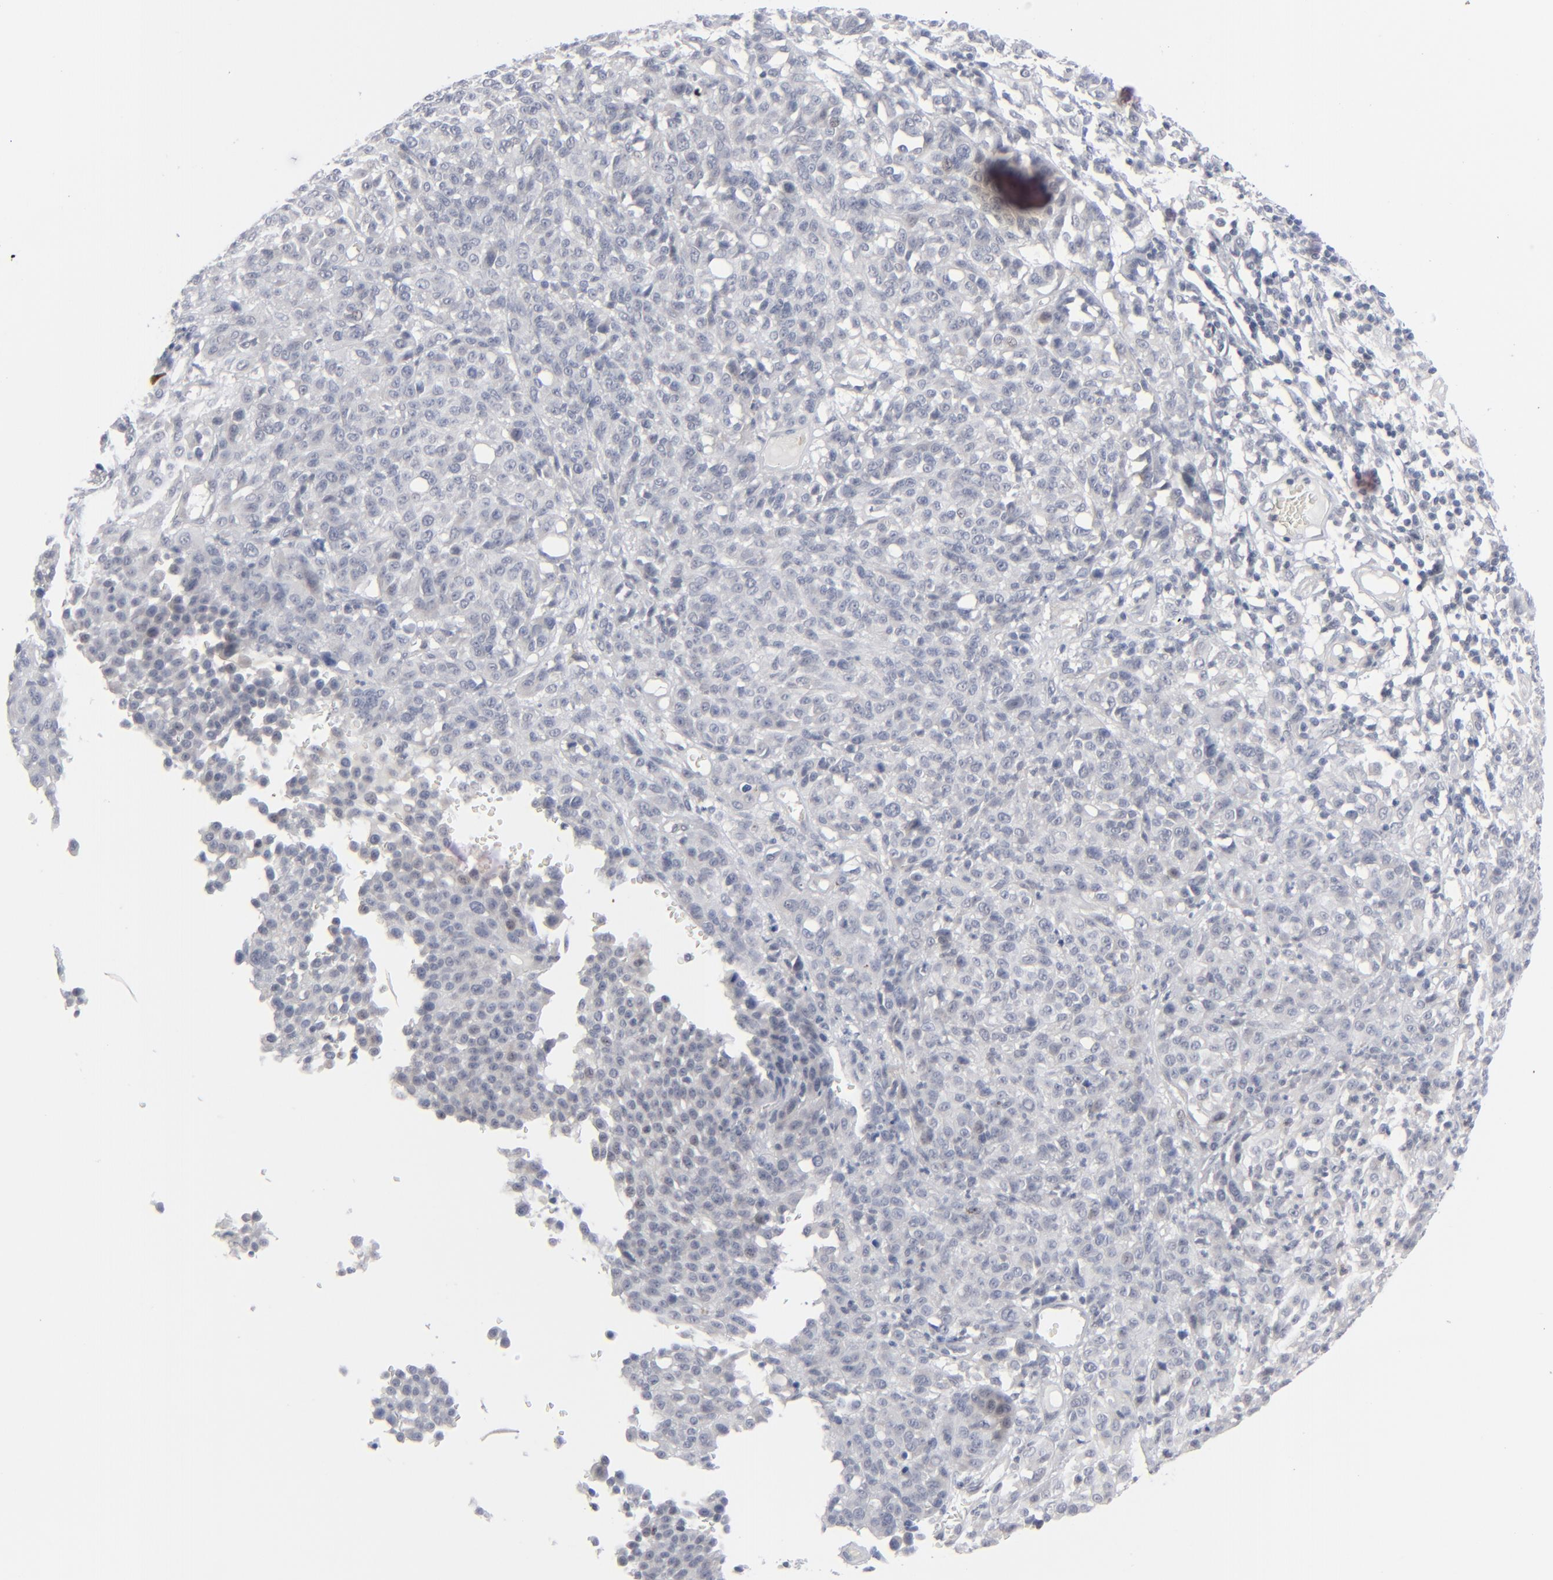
{"staining": {"intensity": "negative", "quantity": "none", "location": "none"}, "tissue": "melanoma", "cell_type": "Tumor cells", "image_type": "cancer", "snomed": [{"axis": "morphology", "description": "Malignant melanoma, NOS"}, {"axis": "topography", "description": "Skin"}], "caption": "Tumor cells are negative for protein expression in human melanoma.", "gene": "POF1B", "patient": {"sex": "female", "age": 49}}